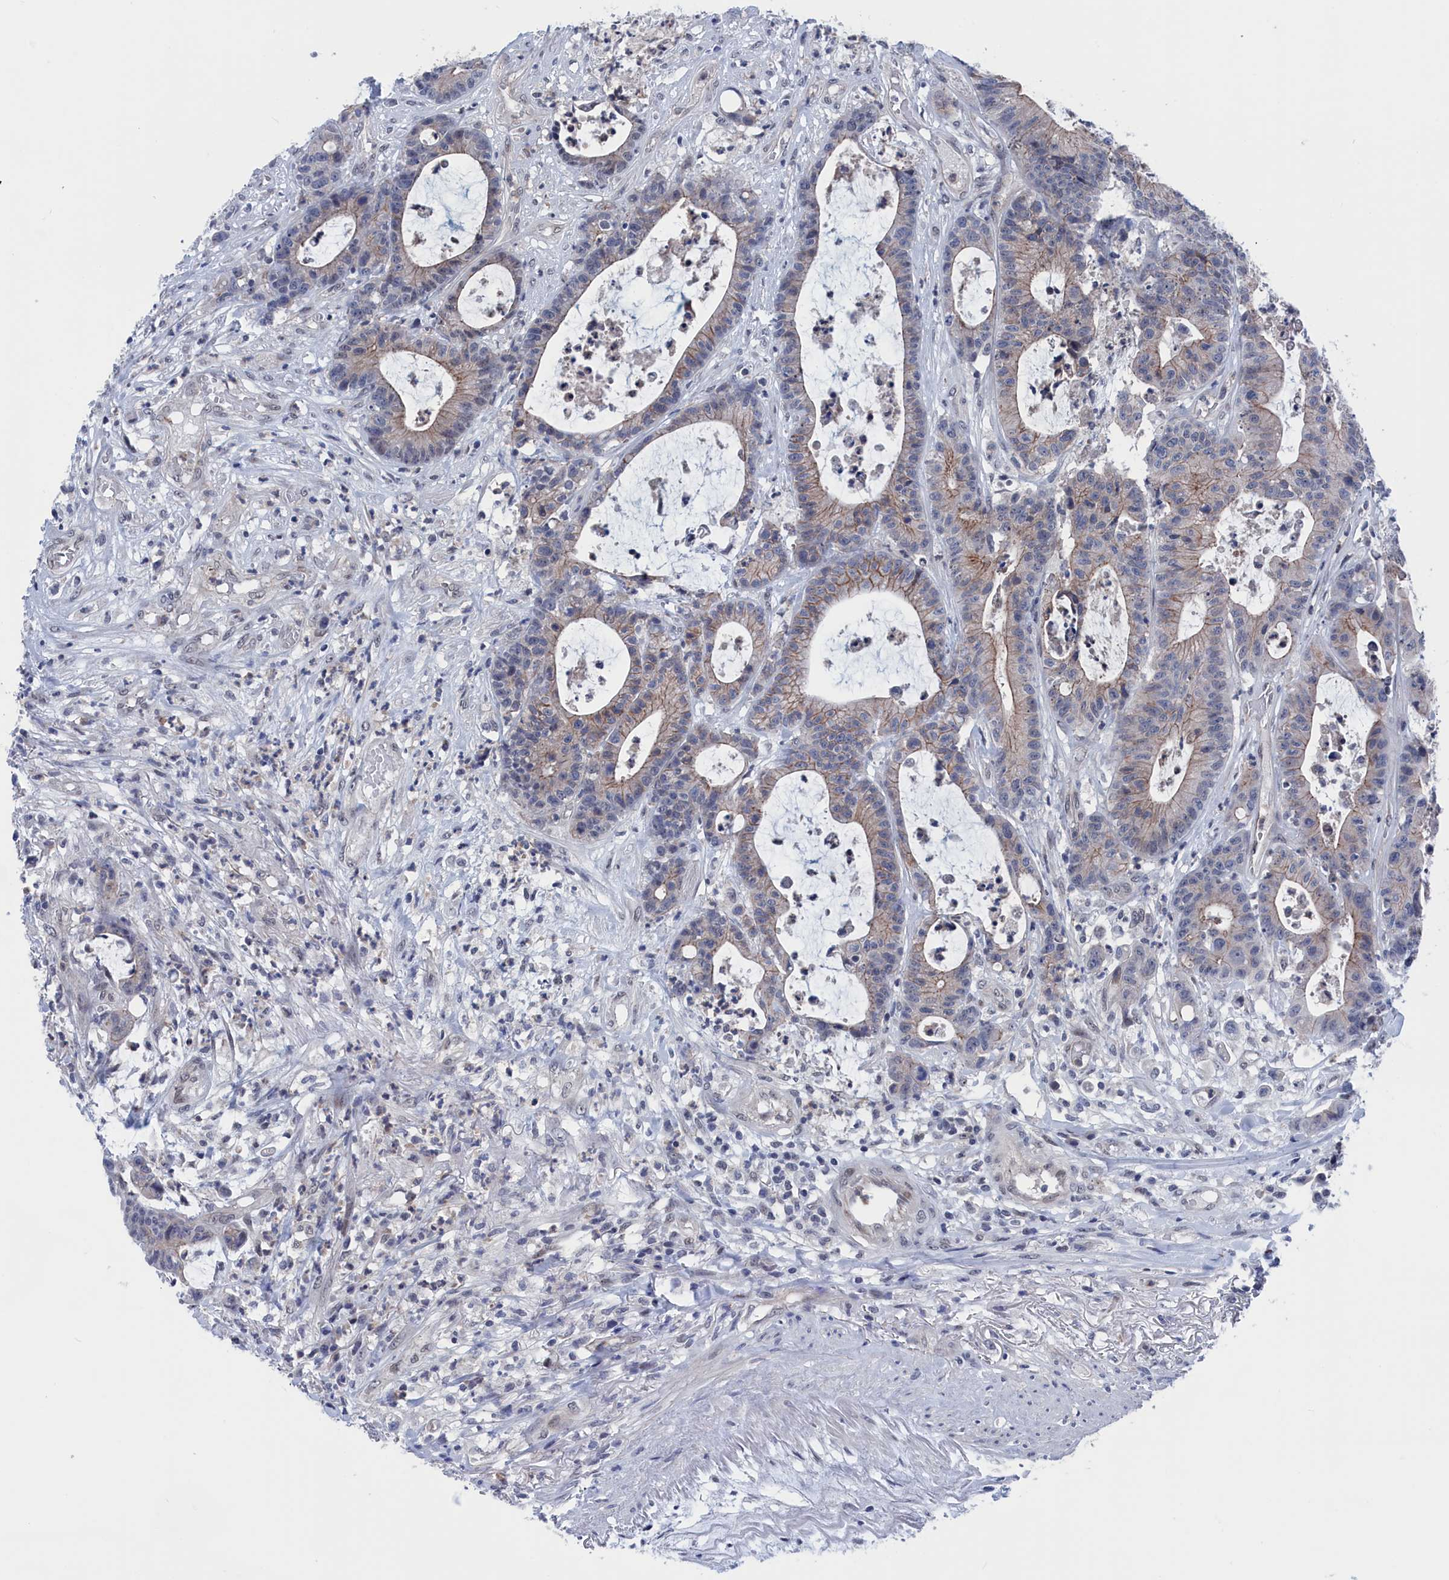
{"staining": {"intensity": "weak", "quantity": "<25%", "location": "cytoplasmic/membranous"}, "tissue": "colorectal cancer", "cell_type": "Tumor cells", "image_type": "cancer", "snomed": [{"axis": "morphology", "description": "Adenocarcinoma, NOS"}, {"axis": "topography", "description": "Colon"}], "caption": "Human colorectal cancer stained for a protein using immunohistochemistry displays no expression in tumor cells.", "gene": "MARCHF3", "patient": {"sex": "female", "age": 84}}